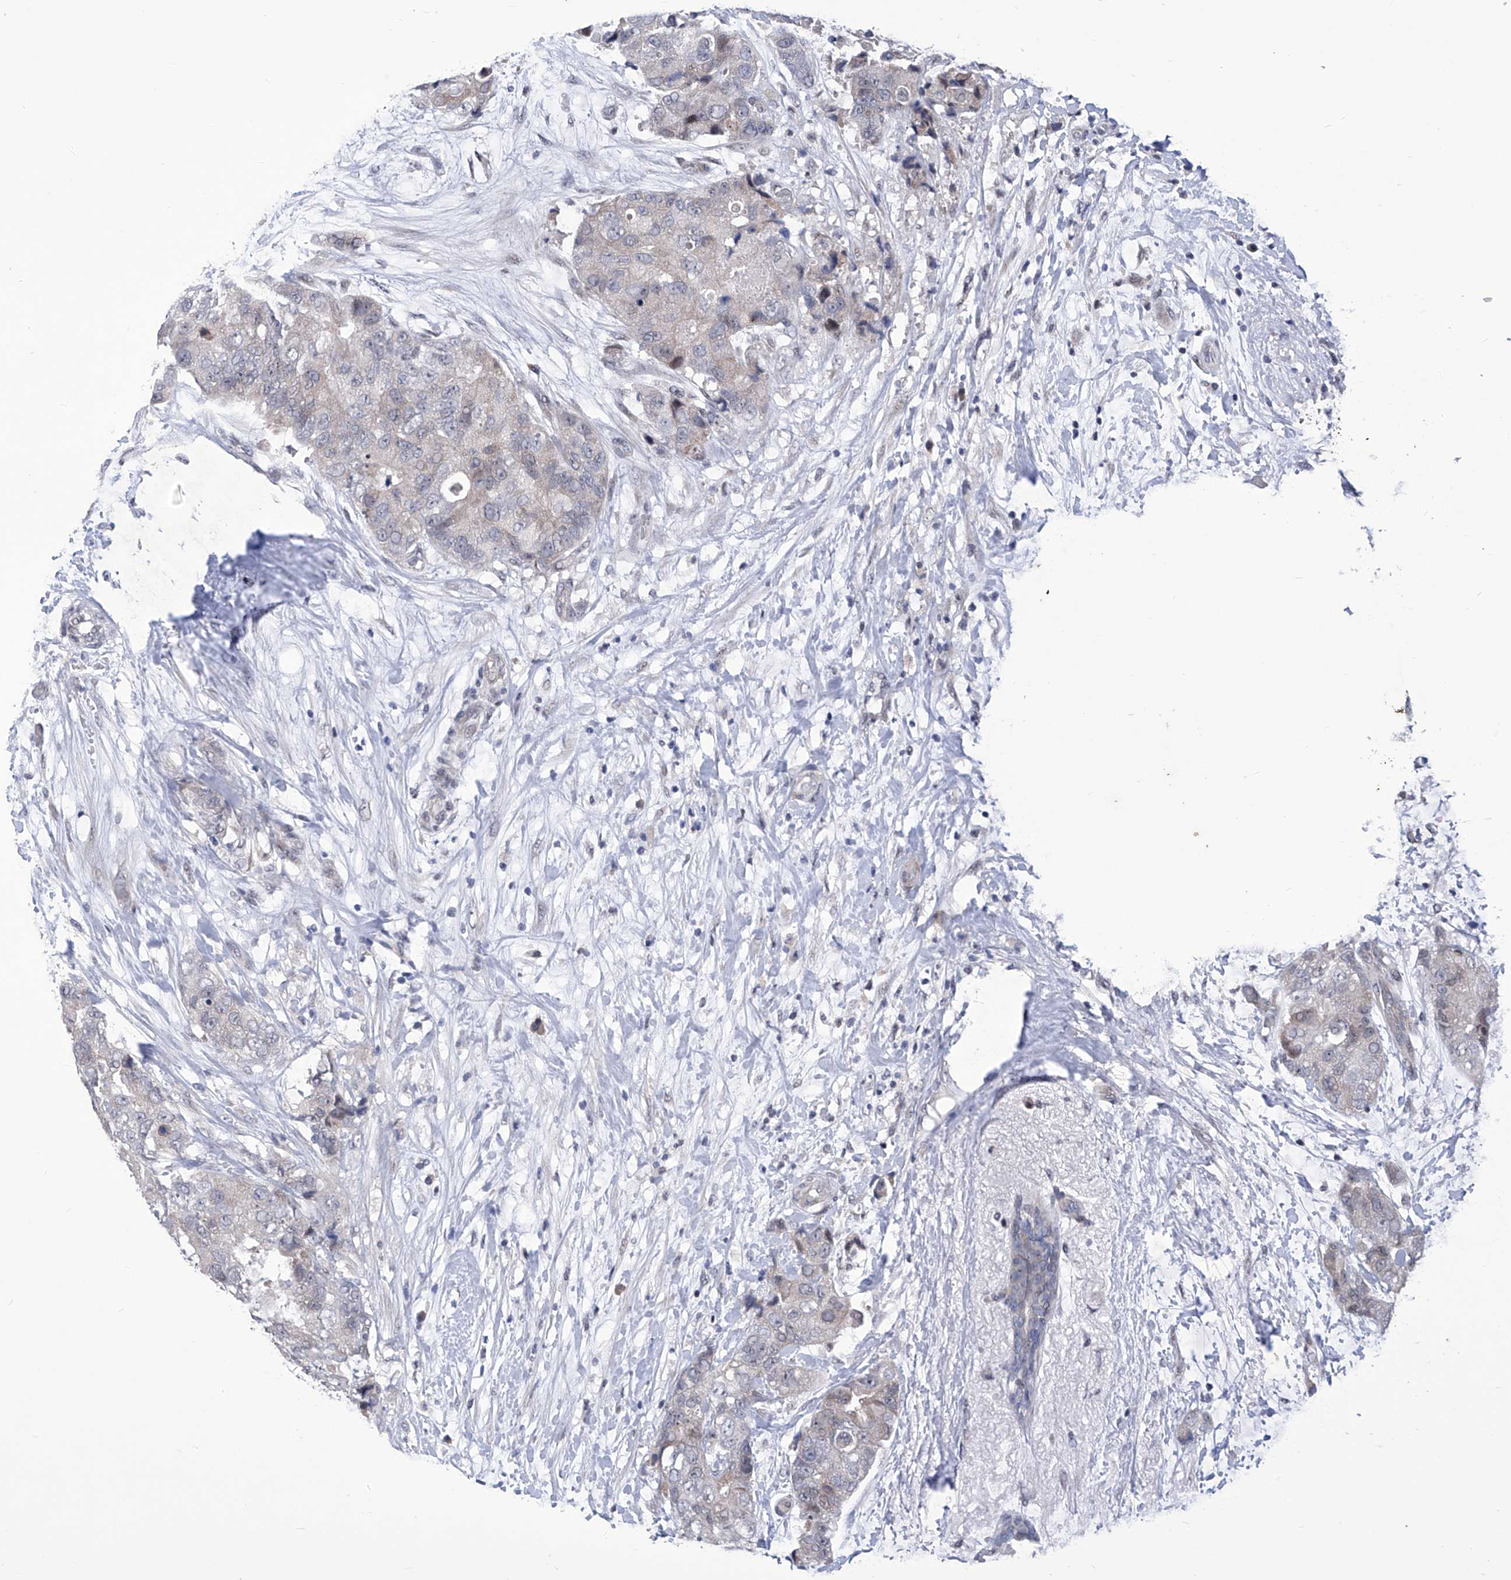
{"staining": {"intensity": "negative", "quantity": "none", "location": "none"}, "tissue": "breast cancer", "cell_type": "Tumor cells", "image_type": "cancer", "snomed": [{"axis": "morphology", "description": "Duct carcinoma"}, {"axis": "topography", "description": "Breast"}], "caption": "Immunohistochemistry image of neoplastic tissue: human breast cancer (invasive ductal carcinoma) stained with DAB displays no significant protein expression in tumor cells.", "gene": "NUFIP1", "patient": {"sex": "female", "age": 62}}